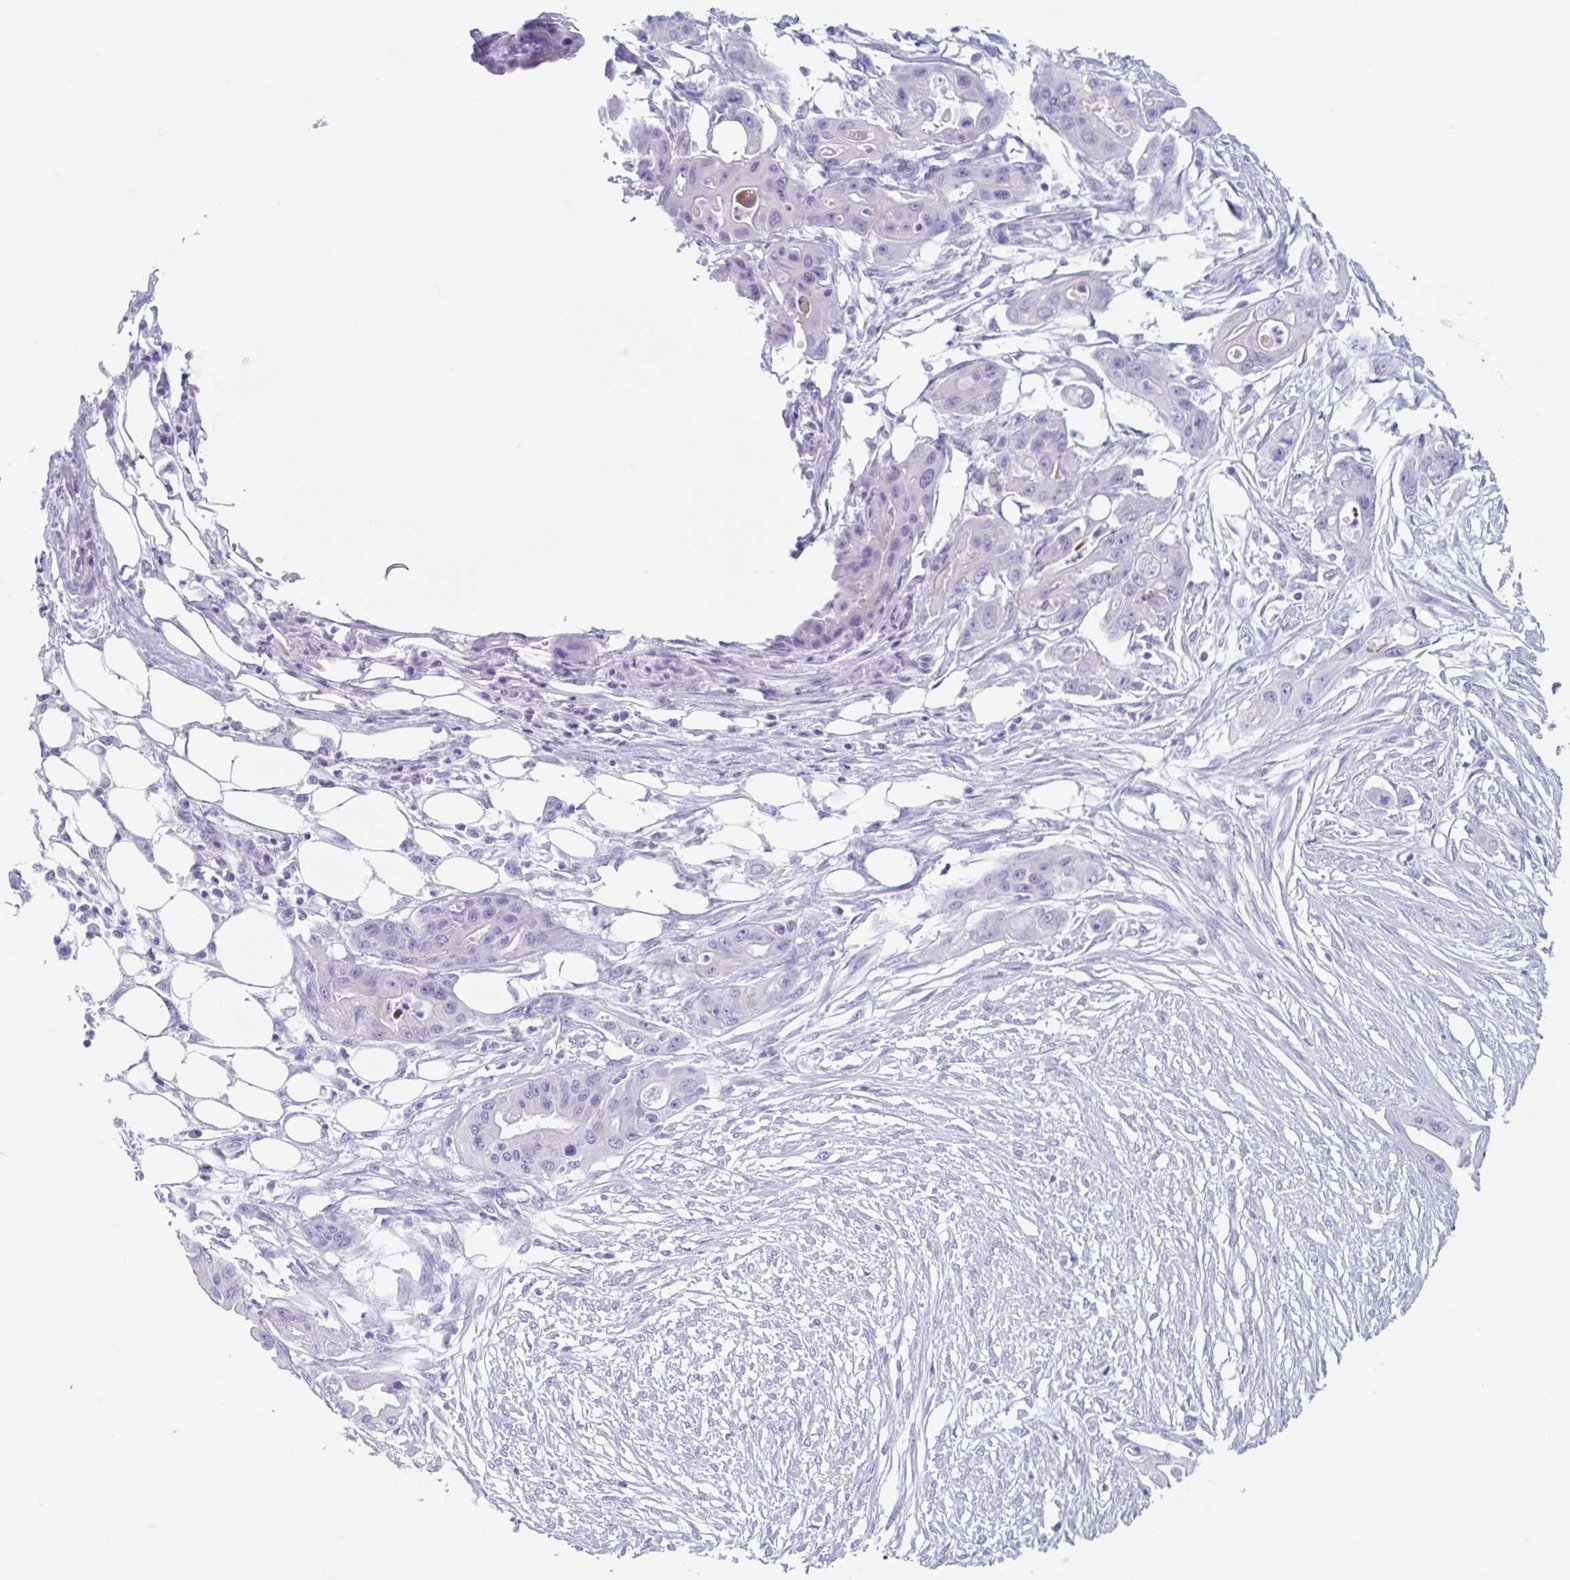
{"staining": {"intensity": "negative", "quantity": "none", "location": "none"}, "tissue": "ovarian cancer", "cell_type": "Tumor cells", "image_type": "cancer", "snomed": [{"axis": "morphology", "description": "Cystadenocarcinoma, mucinous, NOS"}, {"axis": "topography", "description": "Ovary"}], "caption": "This histopathology image is of mucinous cystadenocarcinoma (ovarian) stained with immunohistochemistry (IHC) to label a protein in brown with the nuclei are counter-stained blue. There is no staining in tumor cells. The staining was performed using DAB (3,3'-diaminobenzidine) to visualize the protein expression in brown, while the nuclei were stained in blue with hematoxylin (Magnification: 20x).", "gene": "CPTP", "patient": {"sex": "female", "age": 70}}